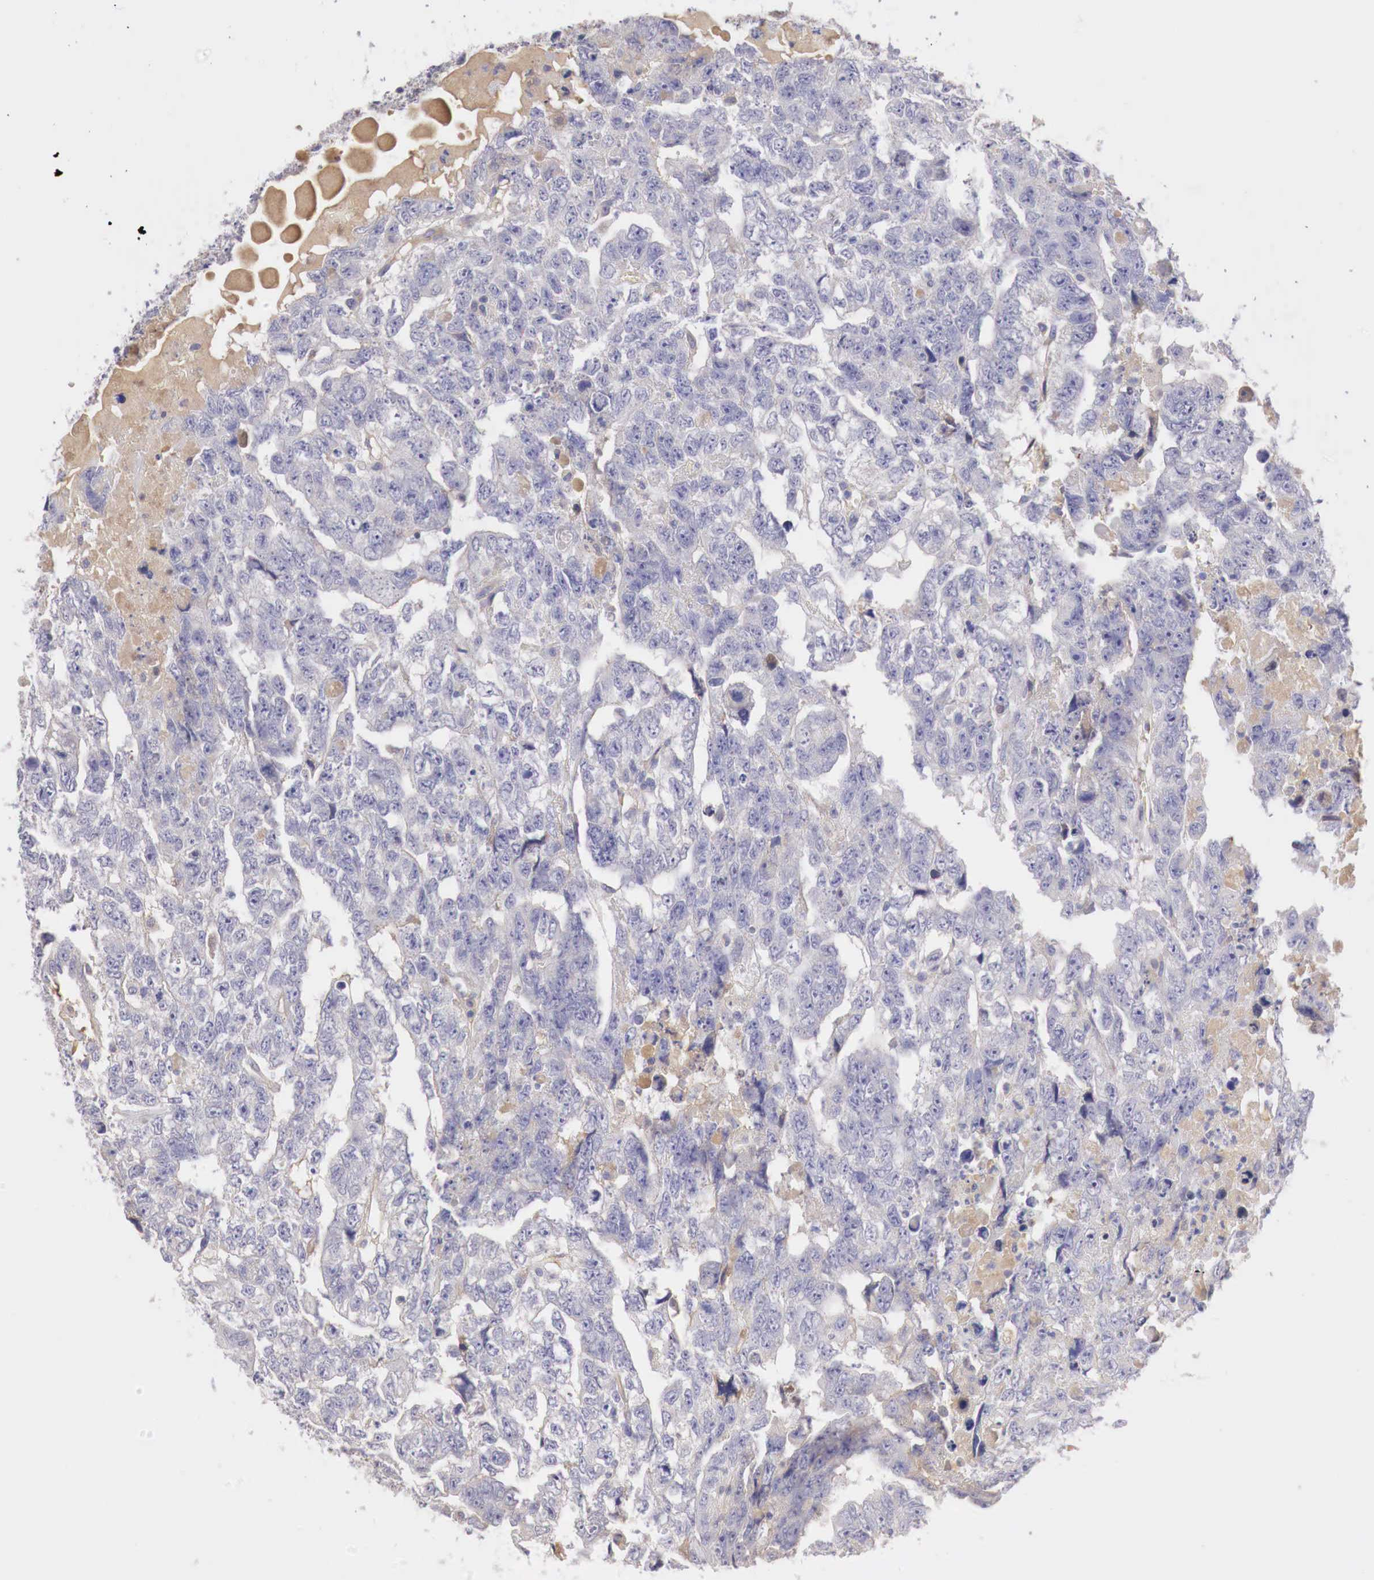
{"staining": {"intensity": "negative", "quantity": "none", "location": "none"}, "tissue": "testis cancer", "cell_type": "Tumor cells", "image_type": "cancer", "snomed": [{"axis": "morphology", "description": "Carcinoma, Embryonal, NOS"}, {"axis": "topography", "description": "Testis"}], "caption": "An immunohistochemistry (IHC) histopathology image of testis cancer is shown. There is no staining in tumor cells of testis cancer. Nuclei are stained in blue.", "gene": "KLHDC7B", "patient": {"sex": "male", "age": 36}}